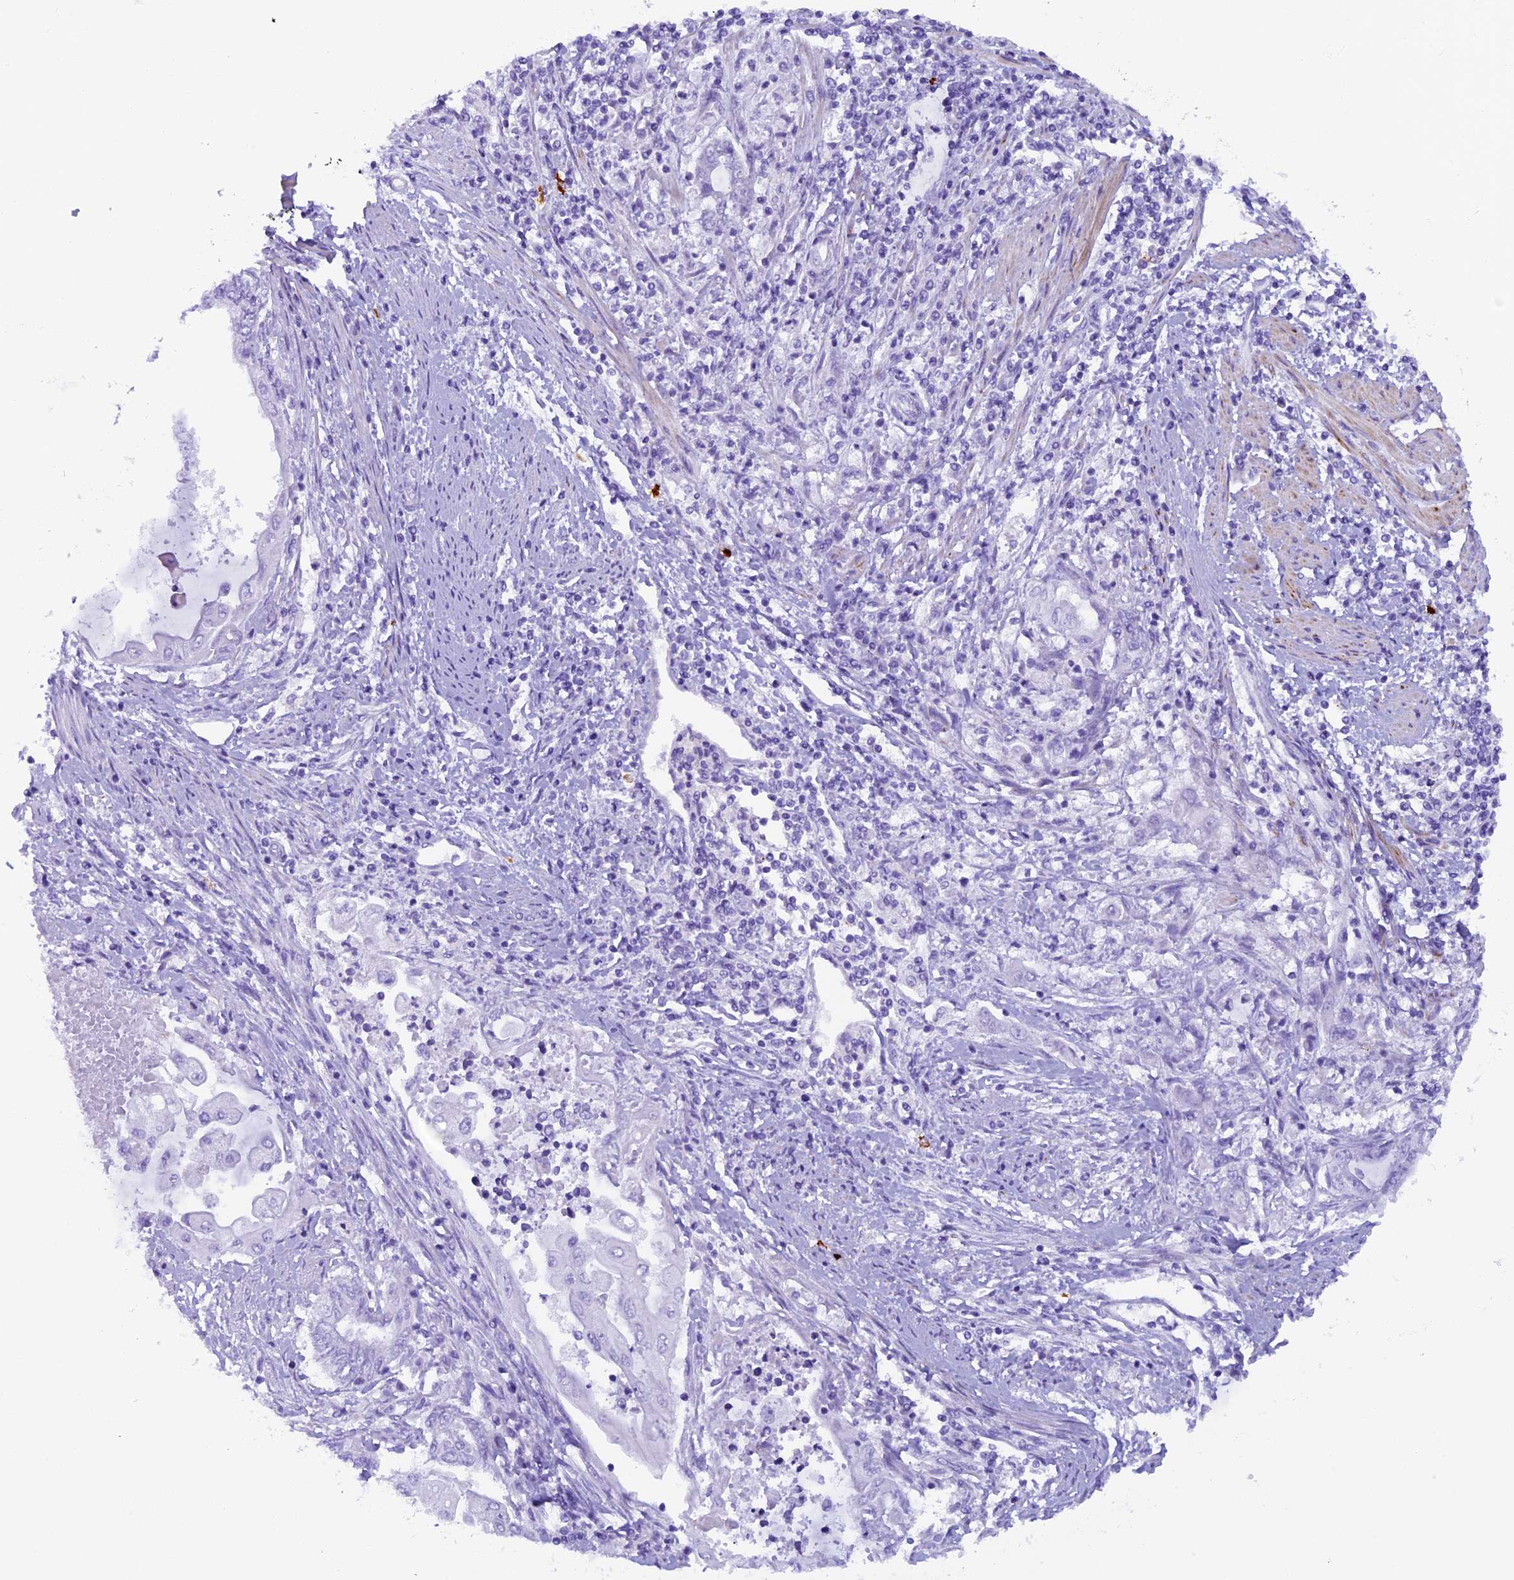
{"staining": {"intensity": "negative", "quantity": "none", "location": "none"}, "tissue": "endometrial cancer", "cell_type": "Tumor cells", "image_type": "cancer", "snomed": [{"axis": "morphology", "description": "Adenocarcinoma, NOS"}, {"axis": "topography", "description": "Uterus"}, {"axis": "topography", "description": "Endometrium"}], "caption": "This photomicrograph is of adenocarcinoma (endometrial) stained with immunohistochemistry (IHC) to label a protein in brown with the nuclei are counter-stained blue. There is no positivity in tumor cells.", "gene": "RTTN", "patient": {"sex": "female", "age": 70}}